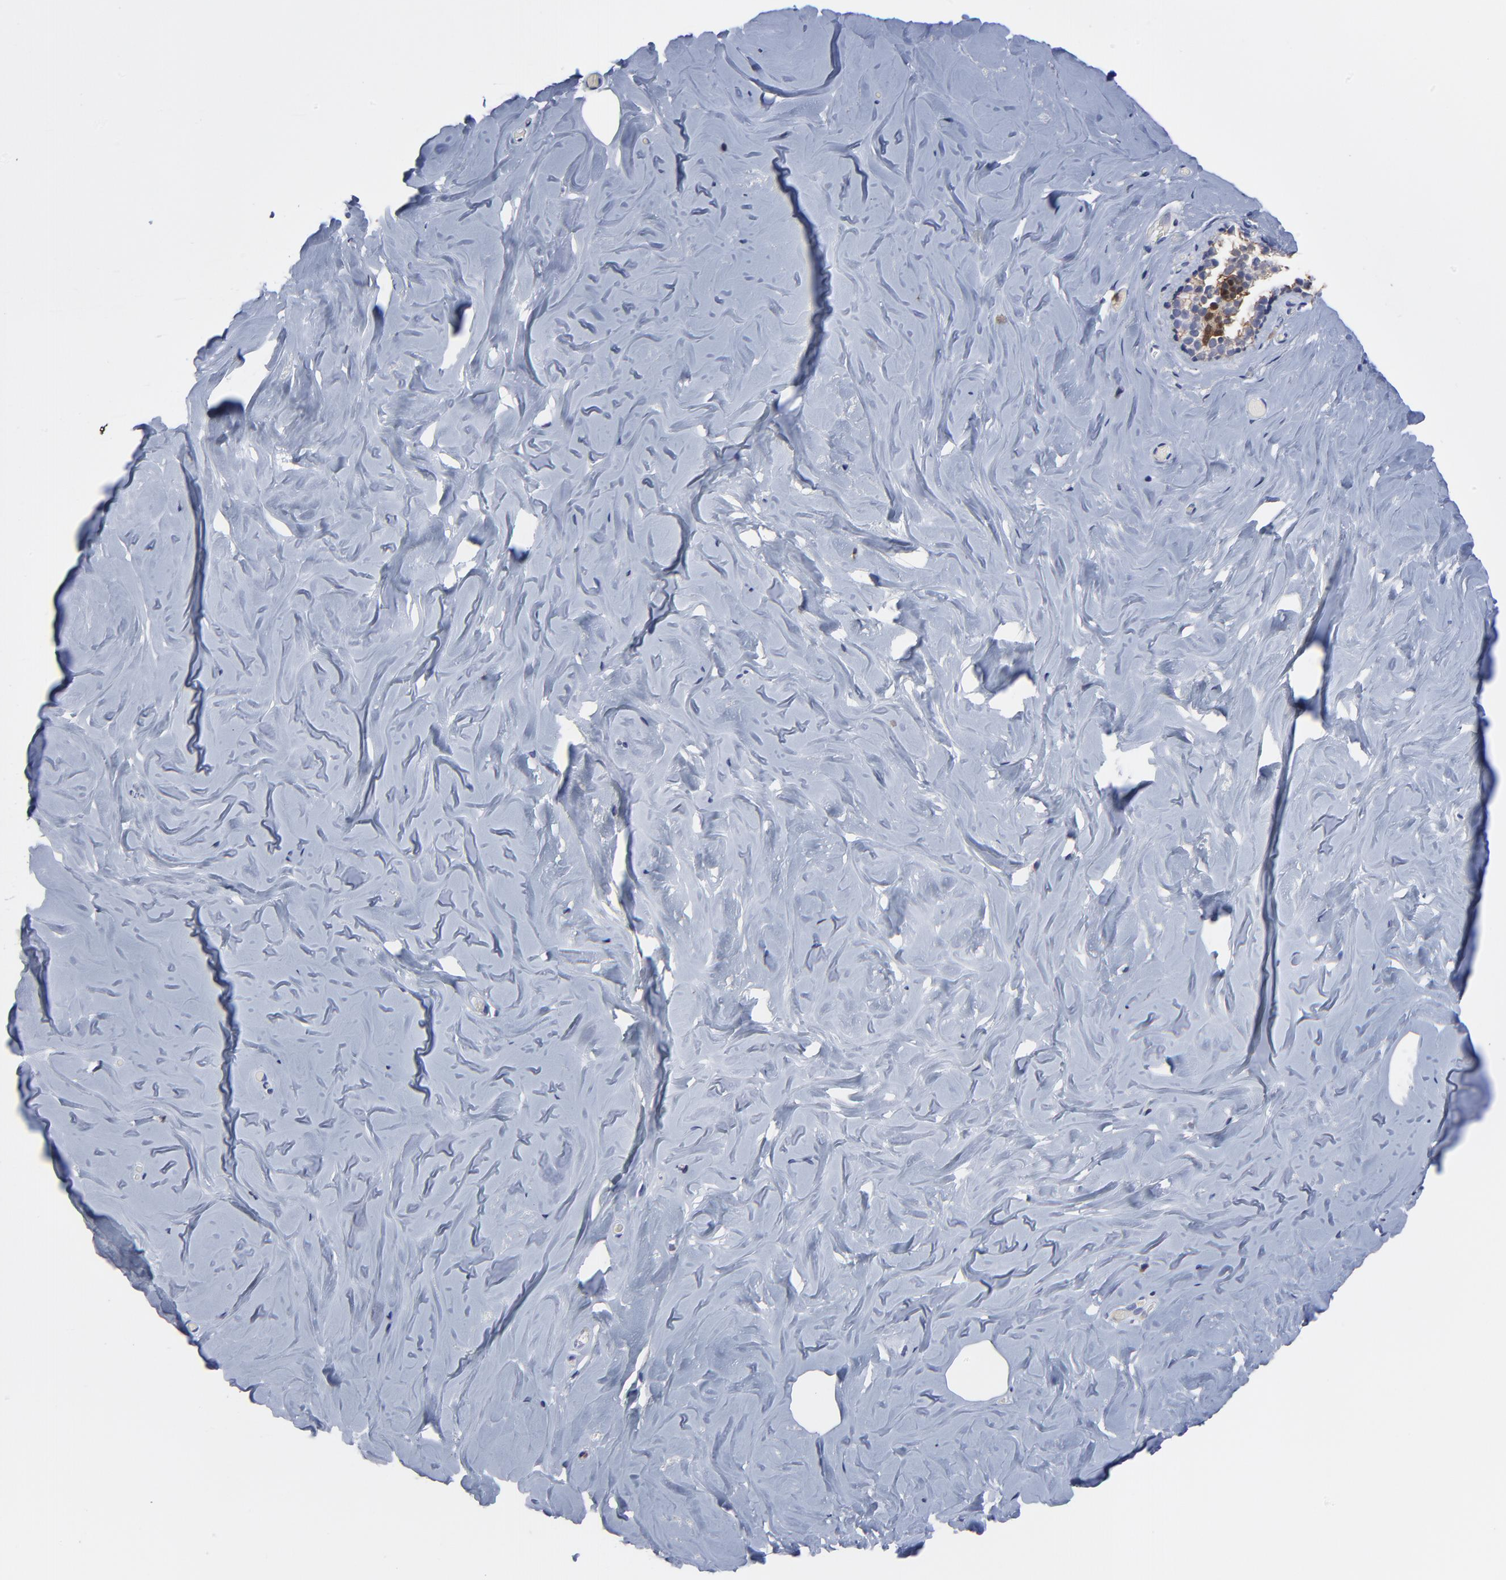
{"staining": {"intensity": "negative", "quantity": "none", "location": "none"}, "tissue": "breast", "cell_type": "Adipocytes", "image_type": "normal", "snomed": [{"axis": "morphology", "description": "Normal tissue, NOS"}, {"axis": "topography", "description": "Breast"}], "caption": "This is an IHC photomicrograph of normal breast. There is no expression in adipocytes.", "gene": "SMARCA1", "patient": {"sex": "female", "age": 75}}